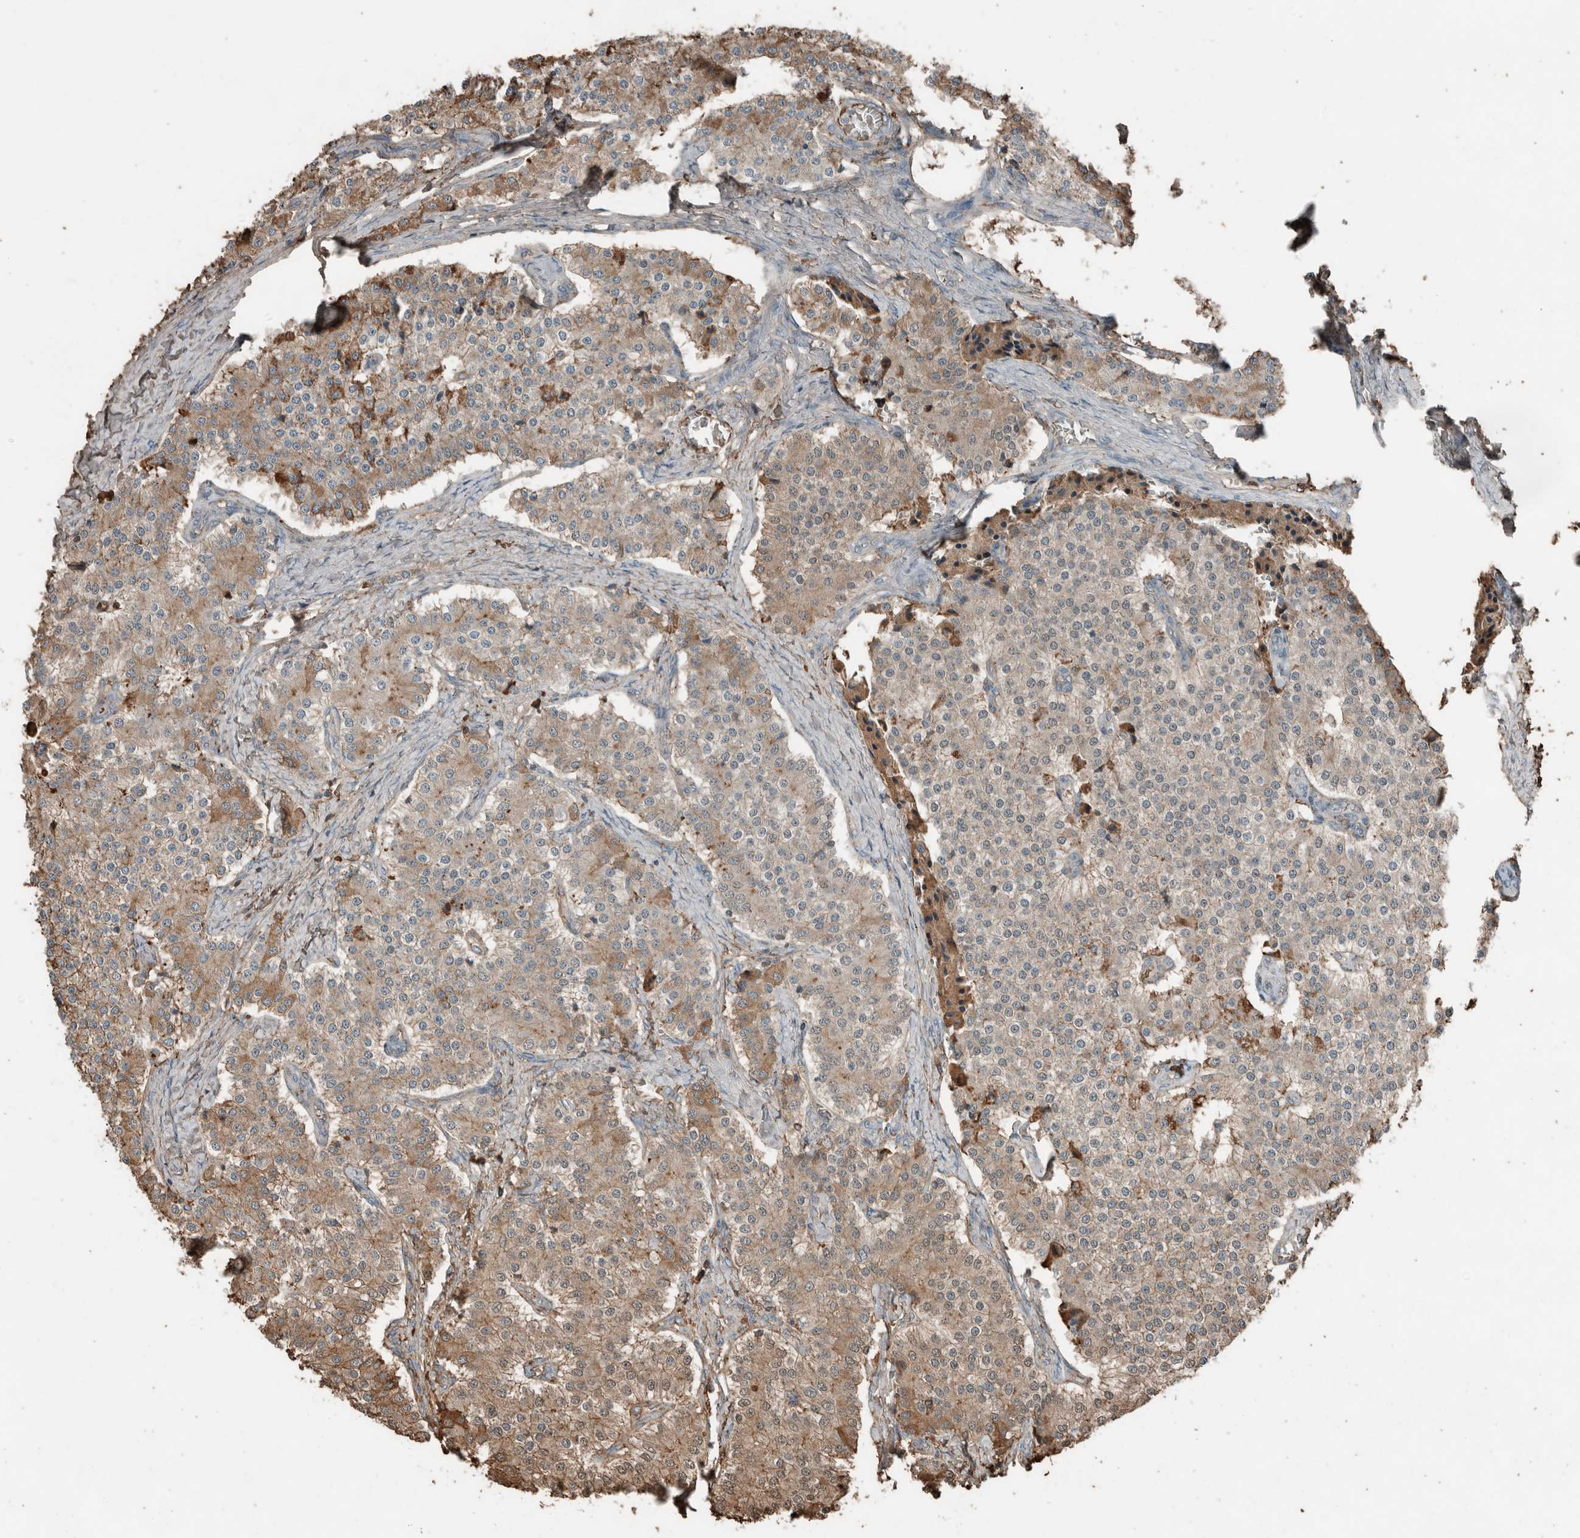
{"staining": {"intensity": "moderate", "quantity": ">75%", "location": "cytoplasmic/membranous"}, "tissue": "carcinoid", "cell_type": "Tumor cells", "image_type": "cancer", "snomed": [{"axis": "morphology", "description": "Carcinoid, malignant, NOS"}, {"axis": "topography", "description": "Colon"}], "caption": "Protein expression analysis of carcinoid reveals moderate cytoplasmic/membranous staining in approximately >75% of tumor cells. Ihc stains the protein in brown and the nuclei are stained blue.", "gene": "USP34", "patient": {"sex": "female", "age": 52}}